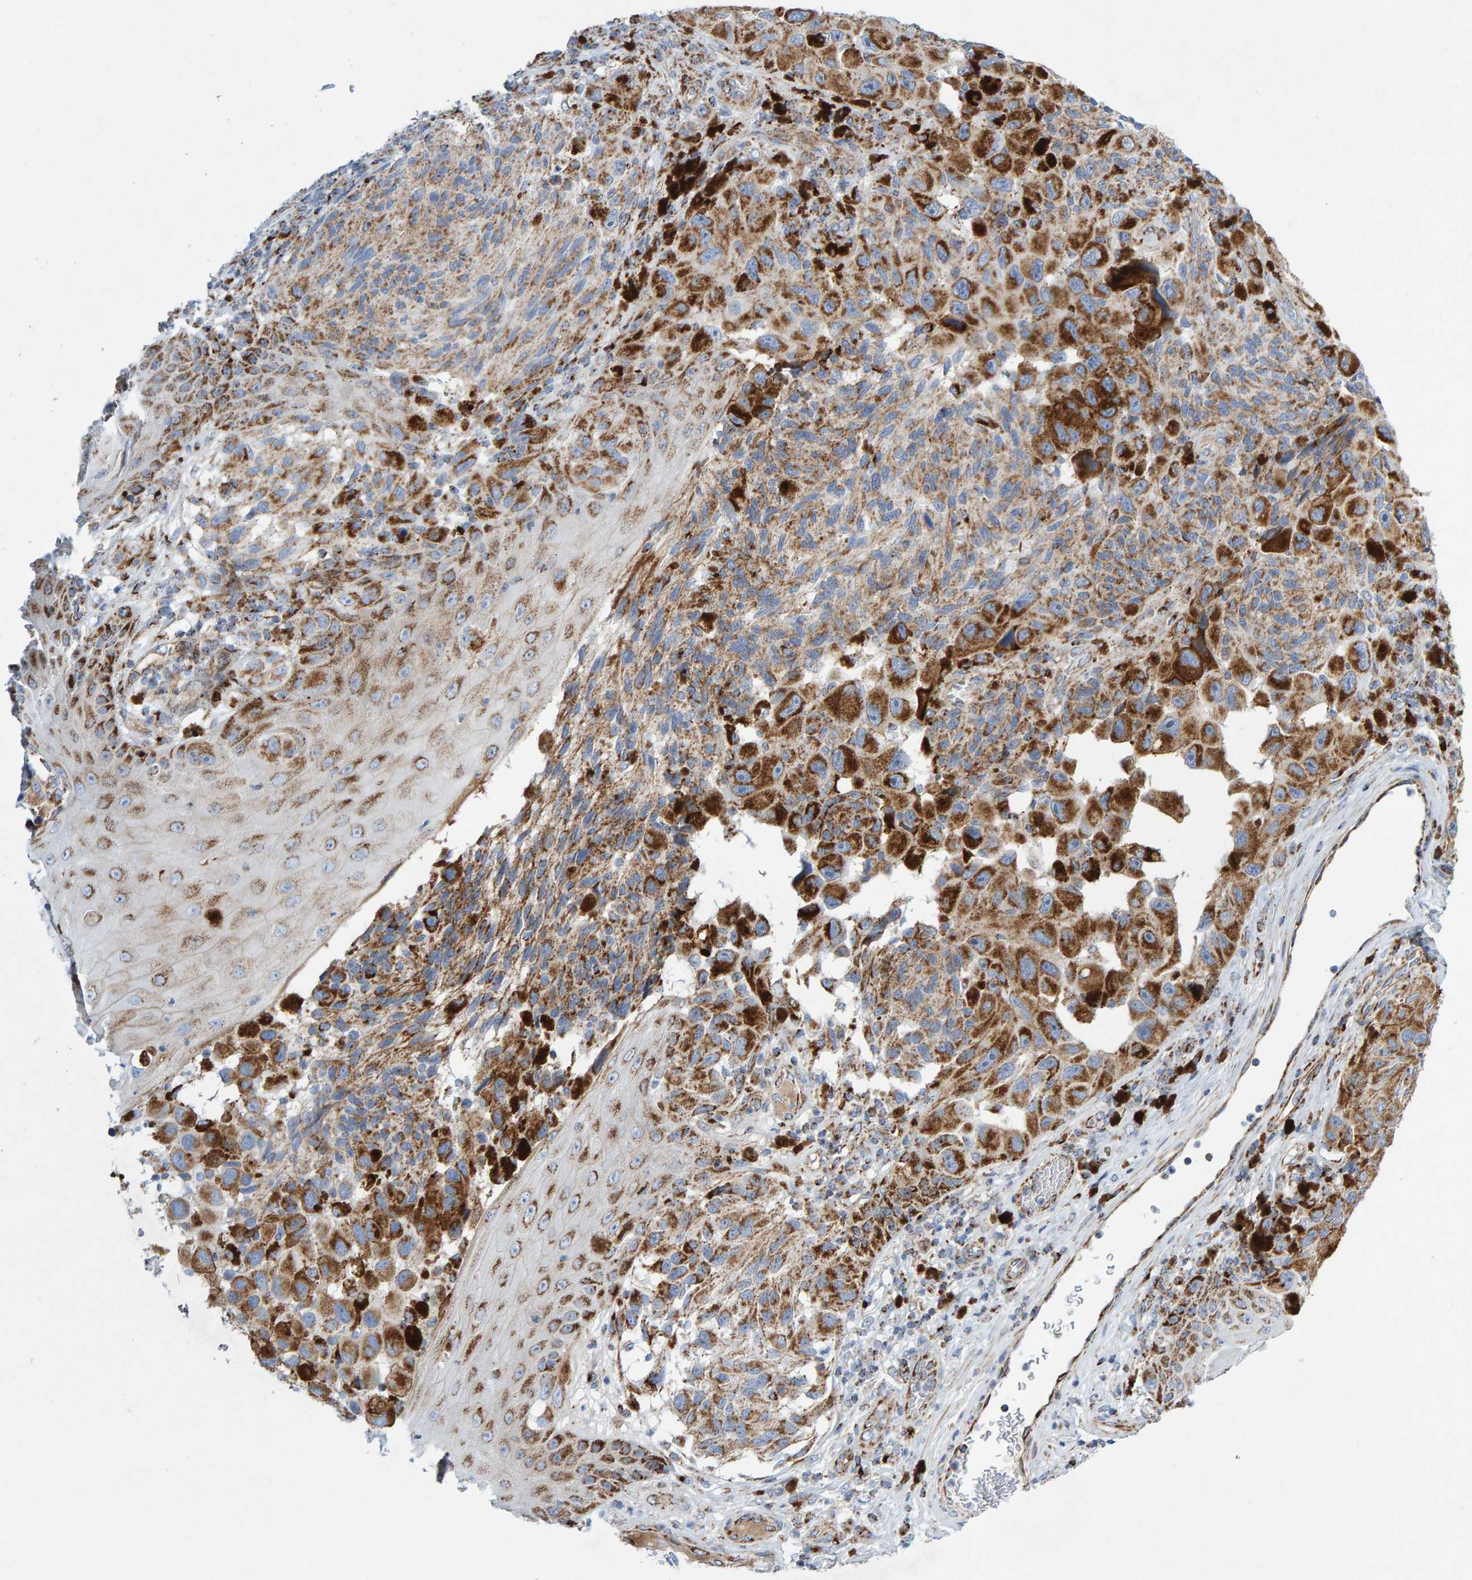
{"staining": {"intensity": "strong", "quantity": ">75%", "location": "cytoplasmic/membranous"}, "tissue": "melanoma", "cell_type": "Tumor cells", "image_type": "cancer", "snomed": [{"axis": "morphology", "description": "Malignant melanoma, NOS"}, {"axis": "topography", "description": "Skin"}], "caption": "Immunohistochemistry histopathology image of malignant melanoma stained for a protein (brown), which shows high levels of strong cytoplasmic/membranous expression in approximately >75% of tumor cells.", "gene": "GGTA1", "patient": {"sex": "female", "age": 73}}